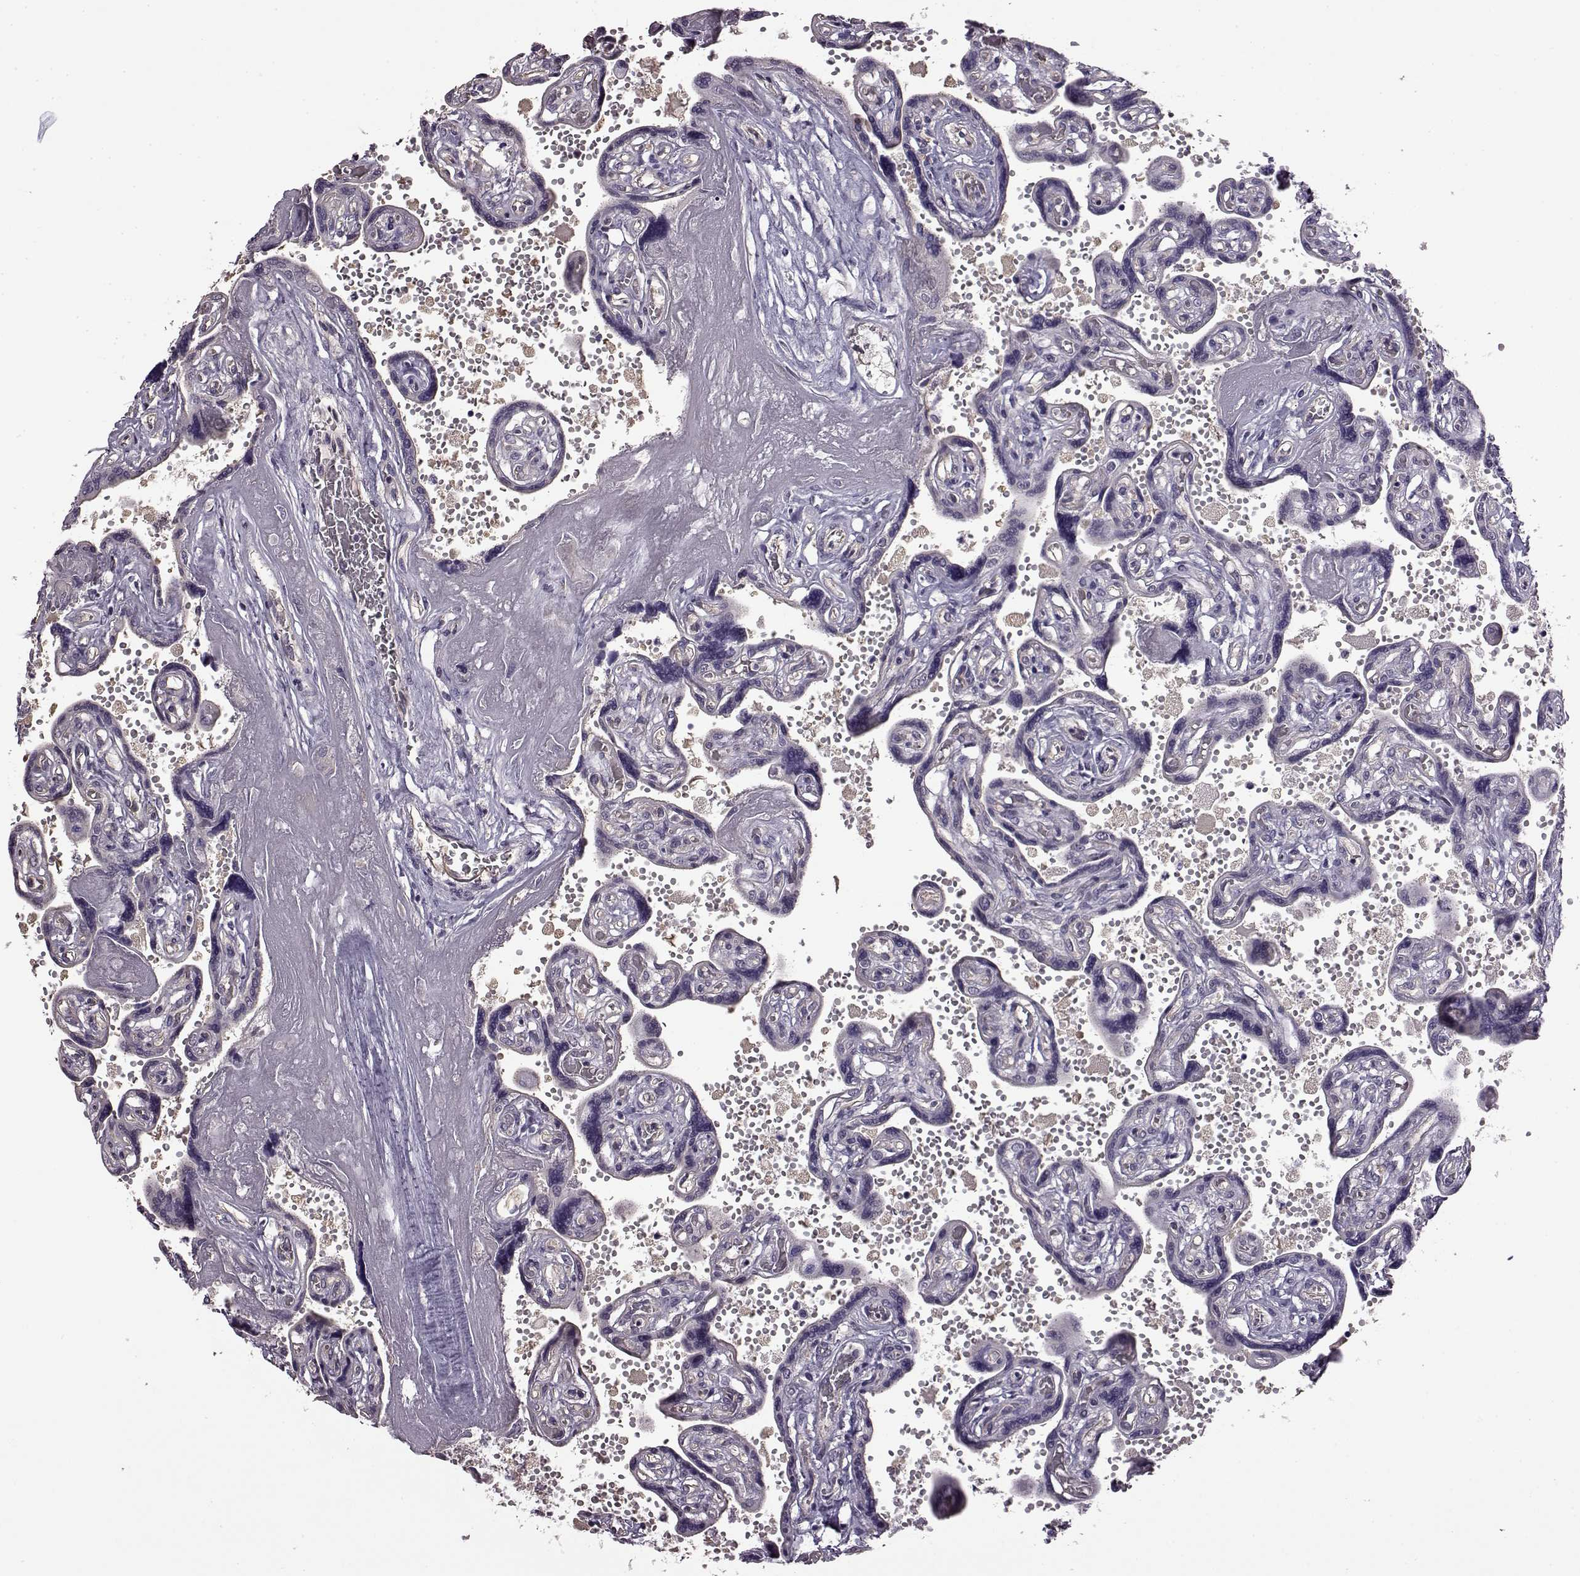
{"staining": {"intensity": "negative", "quantity": "none", "location": "none"}, "tissue": "placenta", "cell_type": "Decidual cells", "image_type": "normal", "snomed": [{"axis": "morphology", "description": "Normal tissue, NOS"}, {"axis": "topography", "description": "Placenta"}], "caption": "Immunohistochemistry (IHC) histopathology image of unremarkable placenta stained for a protein (brown), which exhibits no staining in decidual cells. (IHC, brightfield microscopy, high magnification).", "gene": "EDDM3B", "patient": {"sex": "female", "age": 32}}